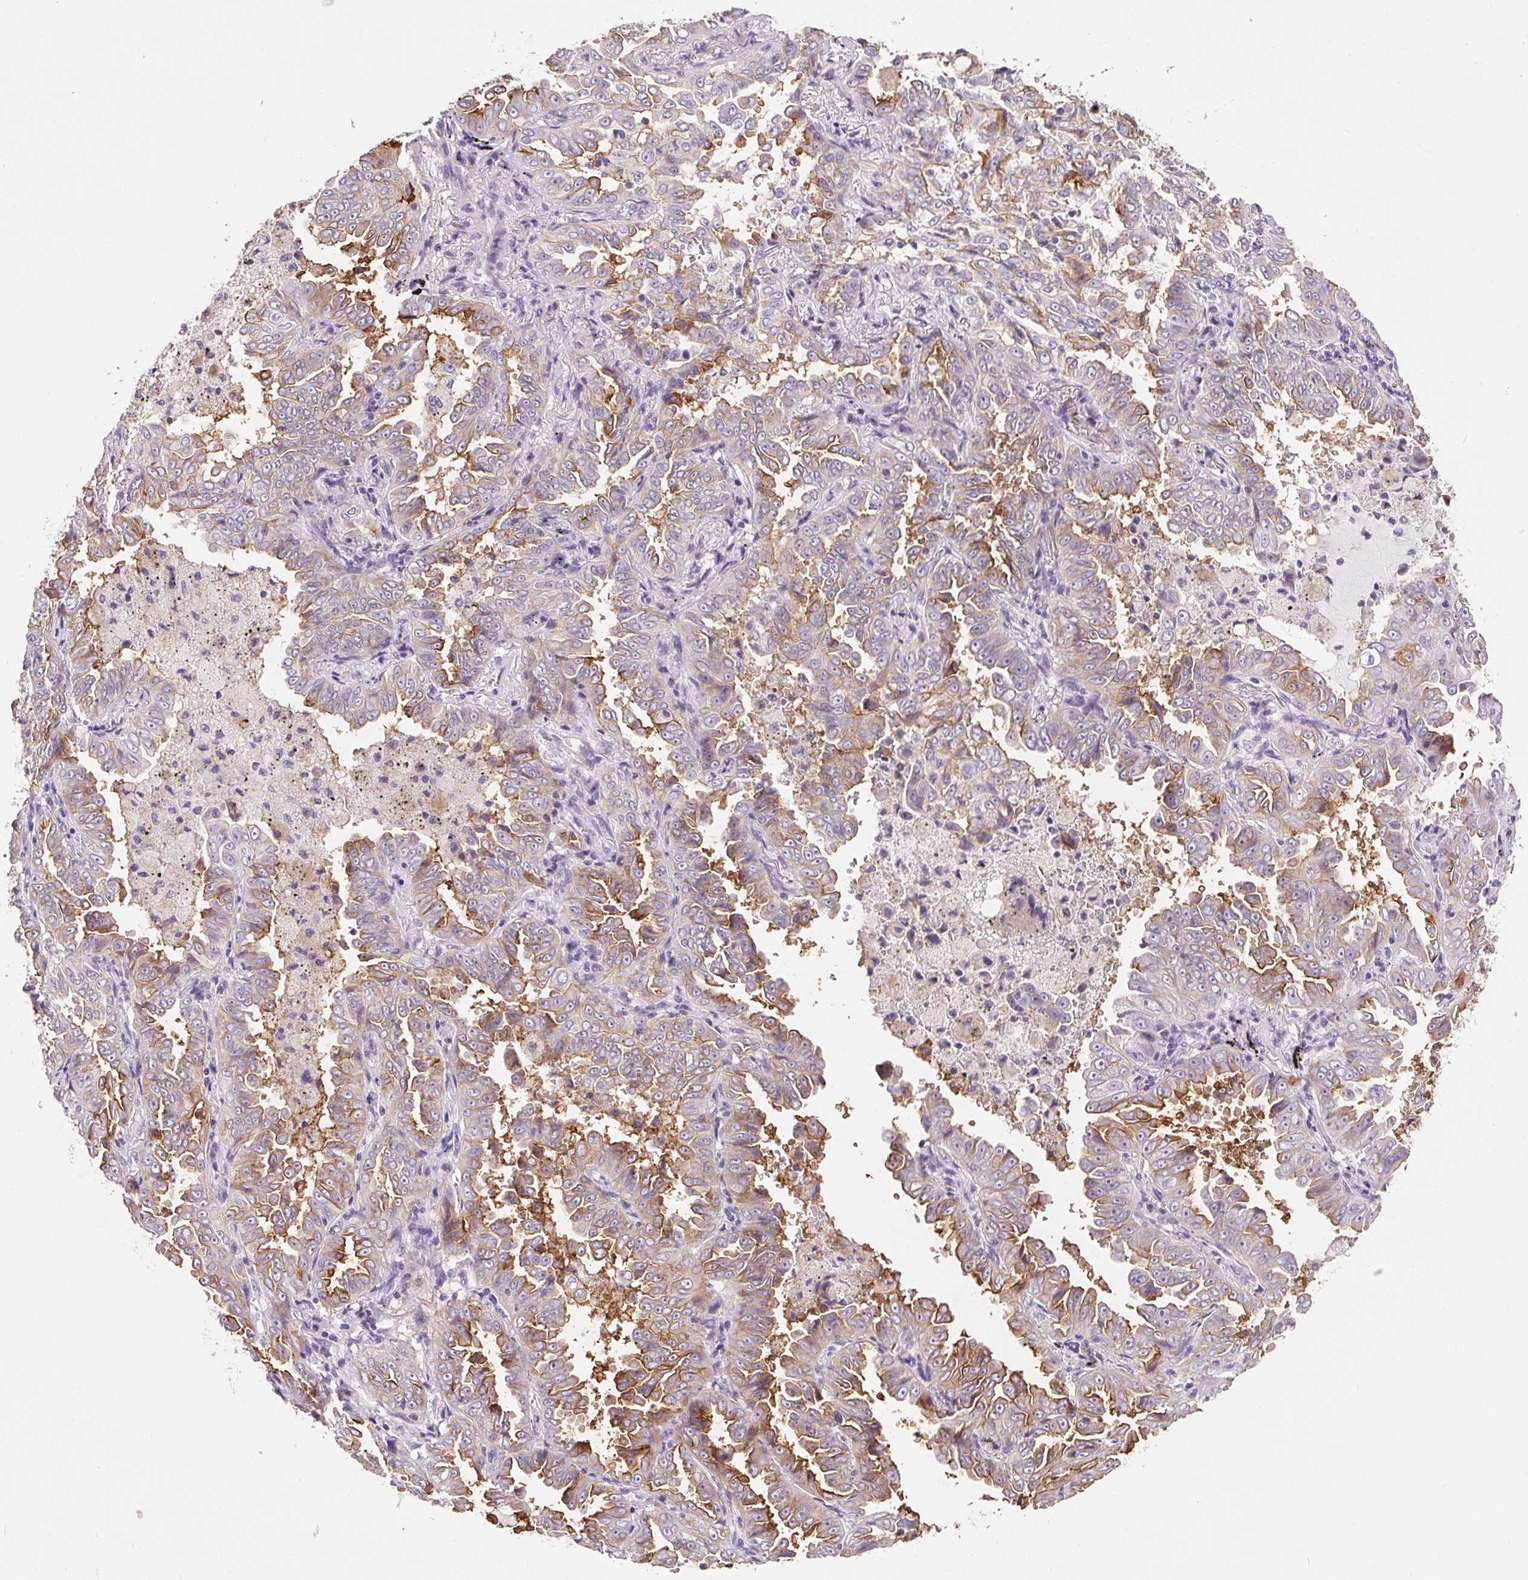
{"staining": {"intensity": "moderate", "quantity": "<25%", "location": "cytoplasmic/membranous"}, "tissue": "lung cancer", "cell_type": "Tumor cells", "image_type": "cancer", "snomed": [{"axis": "morphology", "description": "Adenocarcinoma, NOS"}, {"axis": "topography", "description": "Lung"}], "caption": "This micrograph displays immunohistochemistry staining of adenocarcinoma (lung), with low moderate cytoplasmic/membranous positivity in approximately <25% of tumor cells.", "gene": "AQP5", "patient": {"sex": "female", "age": 52}}